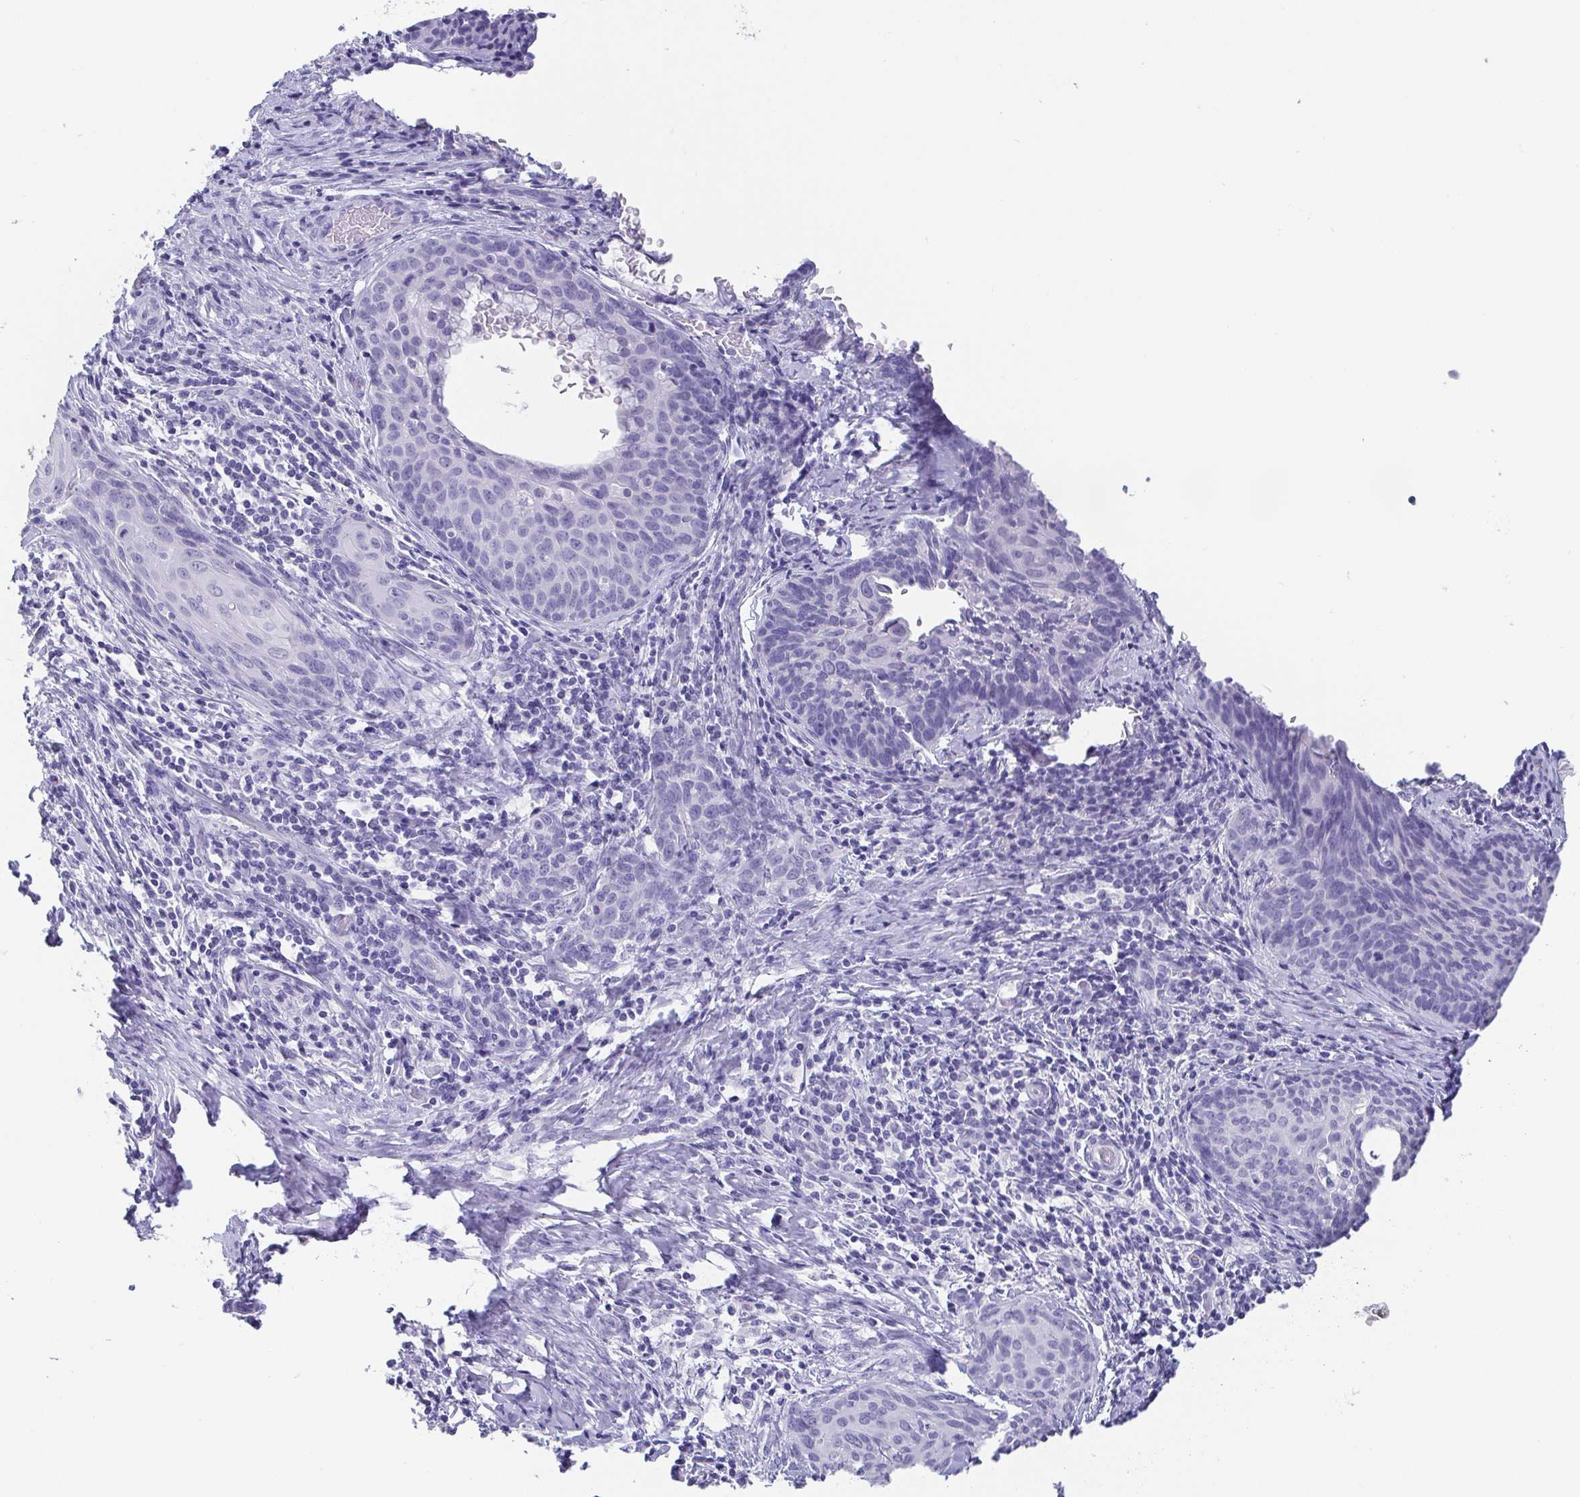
{"staining": {"intensity": "negative", "quantity": "none", "location": "none"}, "tissue": "cervical cancer", "cell_type": "Tumor cells", "image_type": "cancer", "snomed": [{"axis": "morphology", "description": "Squamous cell carcinoma, NOS"}, {"axis": "morphology", "description": "Adenocarcinoma, NOS"}, {"axis": "topography", "description": "Cervix"}], "caption": "Cervical cancer (adenocarcinoma) was stained to show a protein in brown. There is no significant staining in tumor cells.", "gene": "SCGN", "patient": {"sex": "female", "age": 52}}